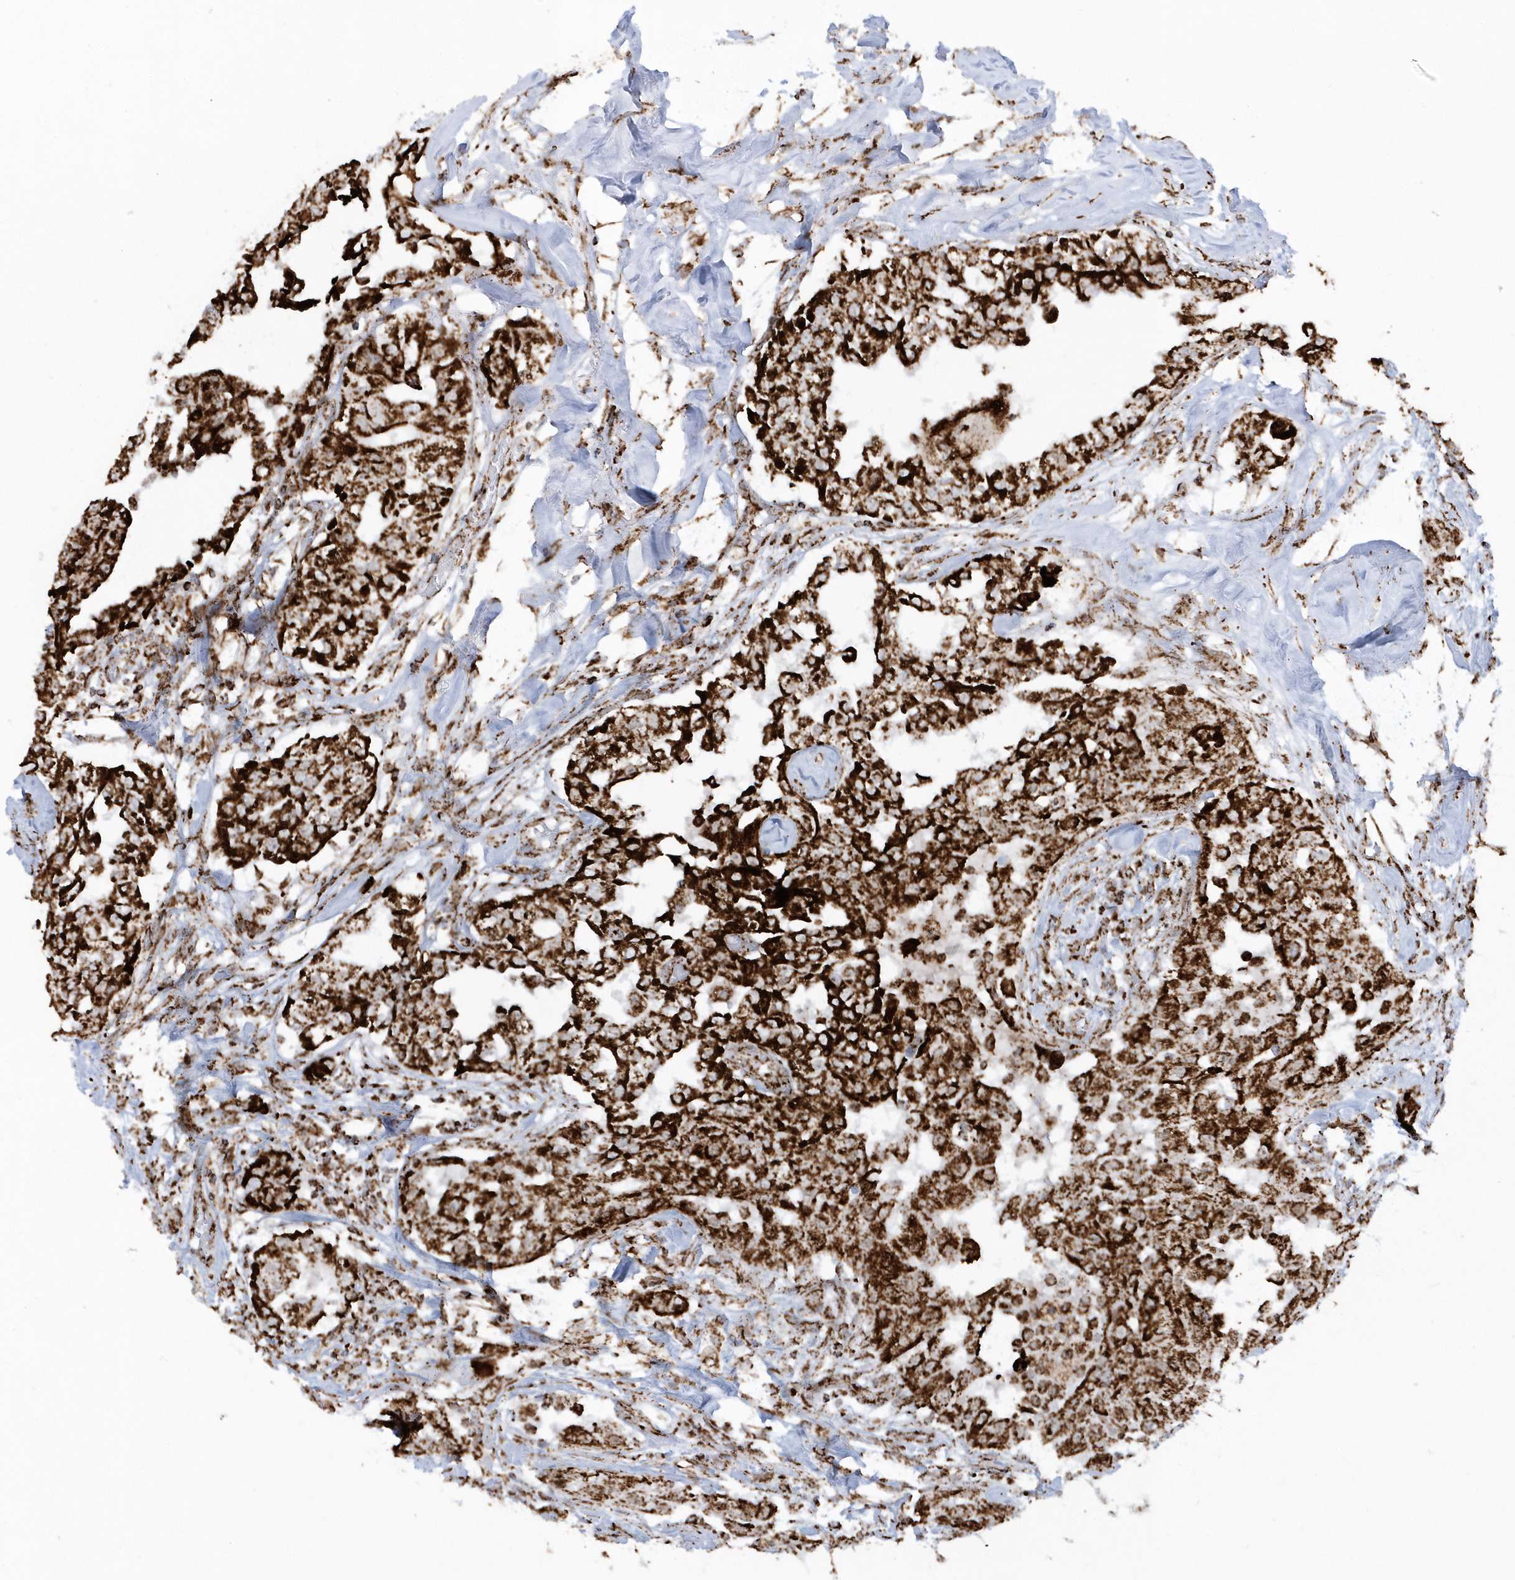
{"staining": {"intensity": "strong", "quantity": ">75%", "location": "cytoplasmic/membranous"}, "tissue": "thyroid cancer", "cell_type": "Tumor cells", "image_type": "cancer", "snomed": [{"axis": "morphology", "description": "Papillary adenocarcinoma, NOS"}, {"axis": "topography", "description": "Thyroid gland"}], "caption": "Thyroid cancer stained for a protein reveals strong cytoplasmic/membranous positivity in tumor cells.", "gene": "CRY2", "patient": {"sex": "female", "age": 59}}